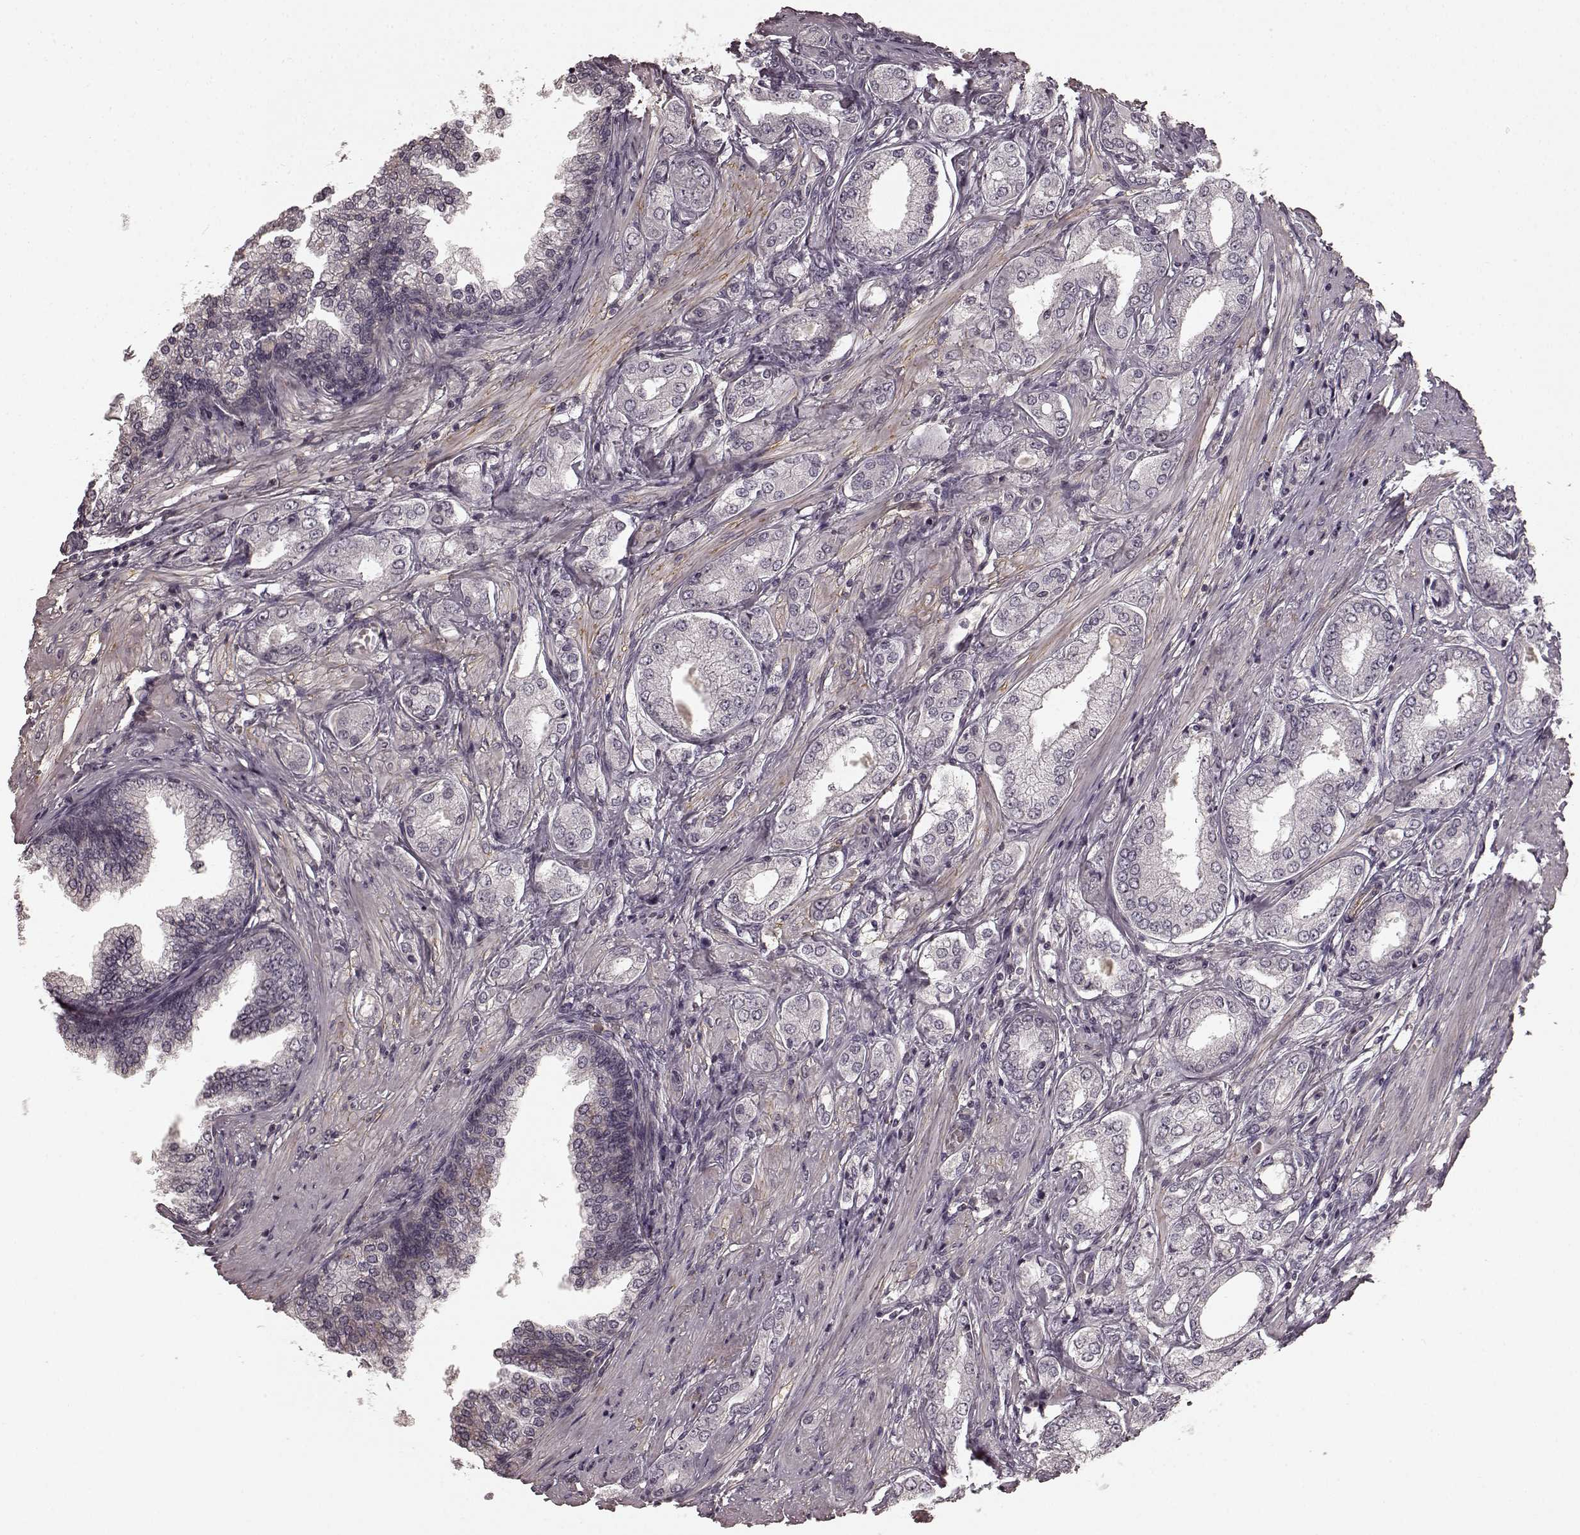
{"staining": {"intensity": "negative", "quantity": "none", "location": "none"}, "tissue": "prostate cancer", "cell_type": "Tumor cells", "image_type": "cancer", "snomed": [{"axis": "morphology", "description": "Adenocarcinoma, NOS"}, {"axis": "topography", "description": "Prostate"}], "caption": "Immunohistochemistry (IHC) histopathology image of prostate adenocarcinoma stained for a protein (brown), which shows no positivity in tumor cells. (Immunohistochemistry (IHC), brightfield microscopy, high magnification).", "gene": "PRKCE", "patient": {"sex": "male", "age": 63}}